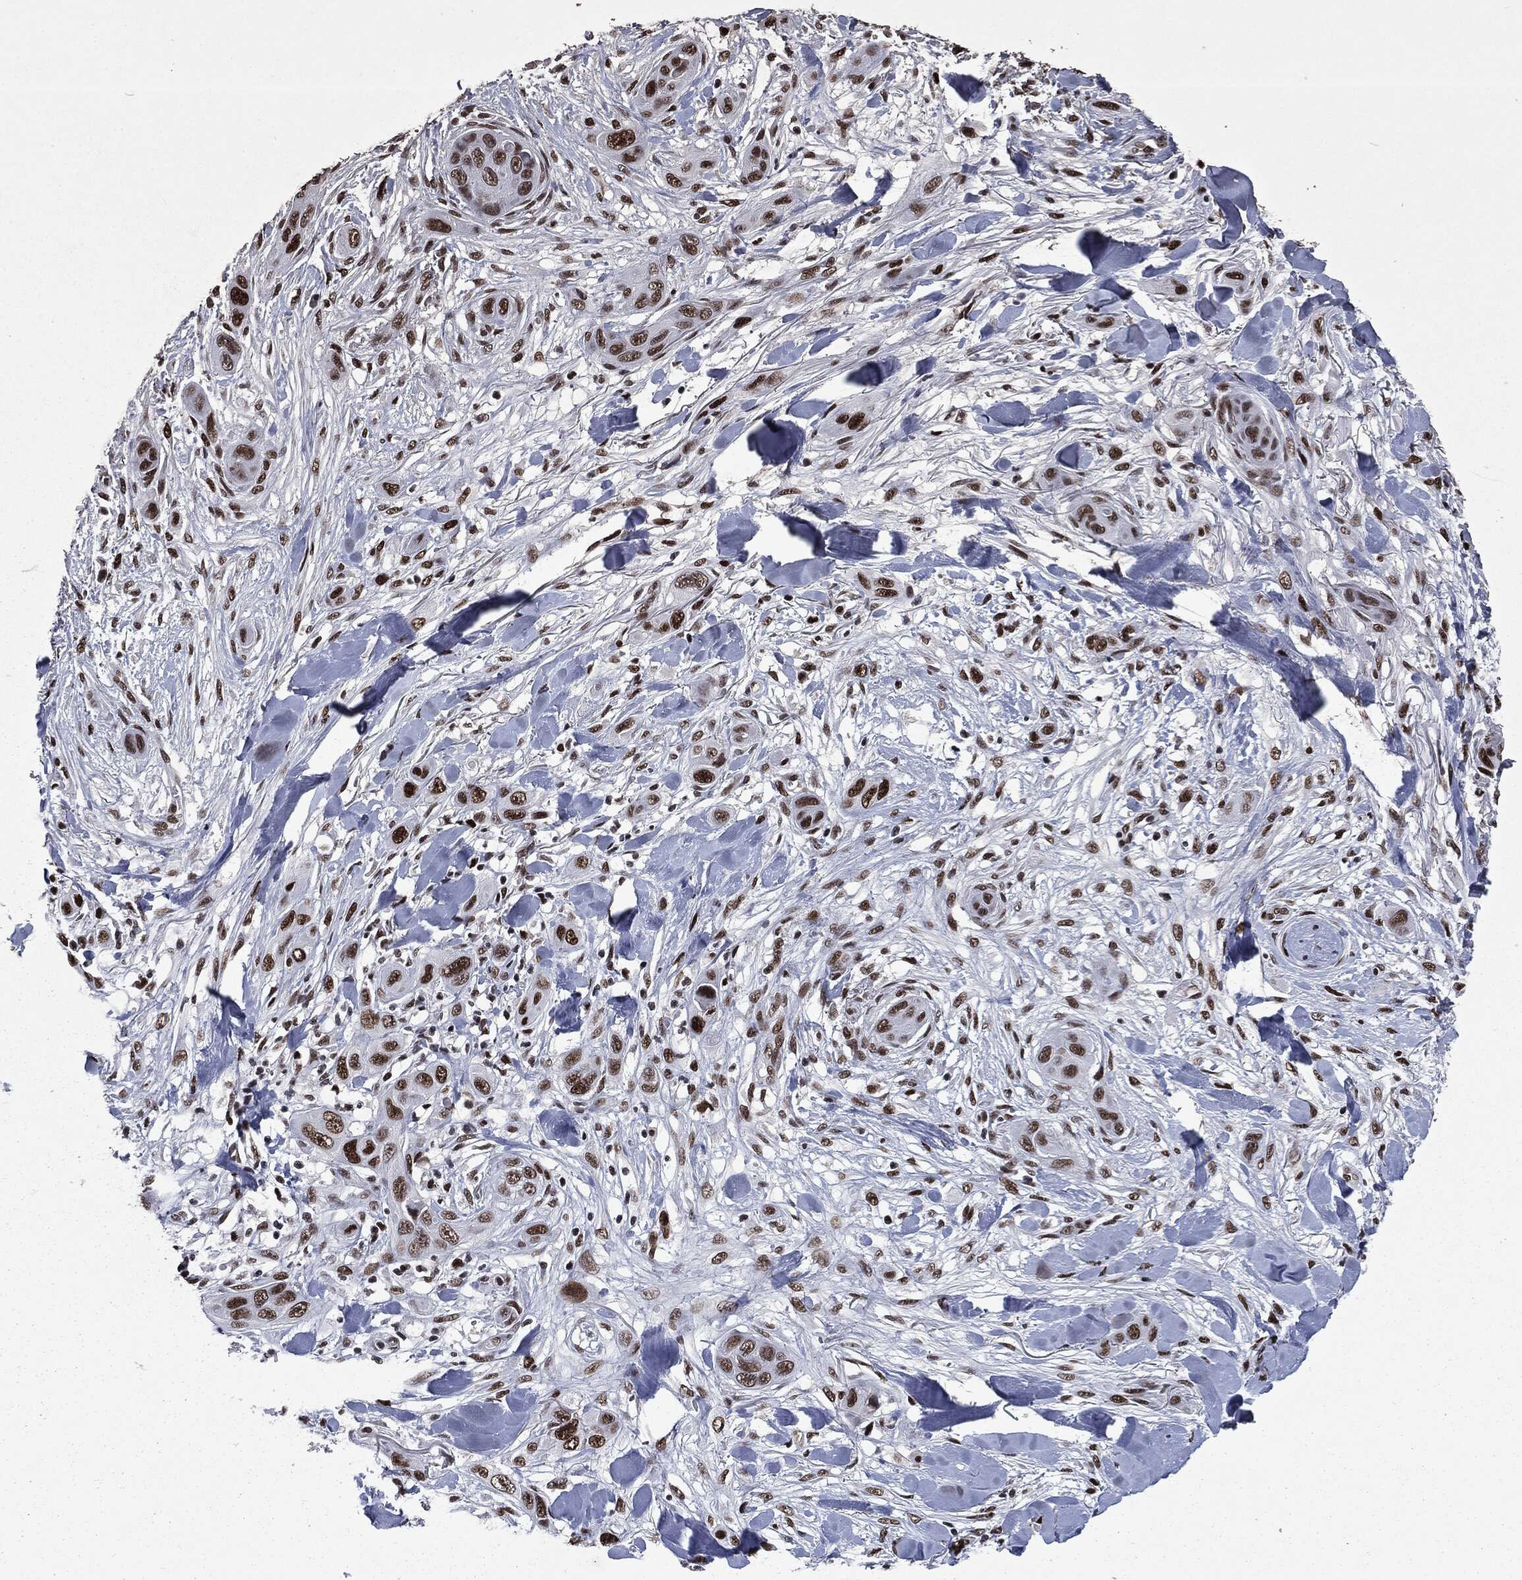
{"staining": {"intensity": "strong", "quantity": ">75%", "location": "nuclear"}, "tissue": "skin cancer", "cell_type": "Tumor cells", "image_type": "cancer", "snomed": [{"axis": "morphology", "description": "Squamous cell carcinoma, NOS"}, {"axis": "topography", "description": "Skin"}], "caption": "Strong nuclear expression for a protein is seen in about >75% of tumor cells of skin cancer (squamous cell carcinoma) using IHC.", "gene": "MSH2", "patient": {"sex": "male", "age": 78}}